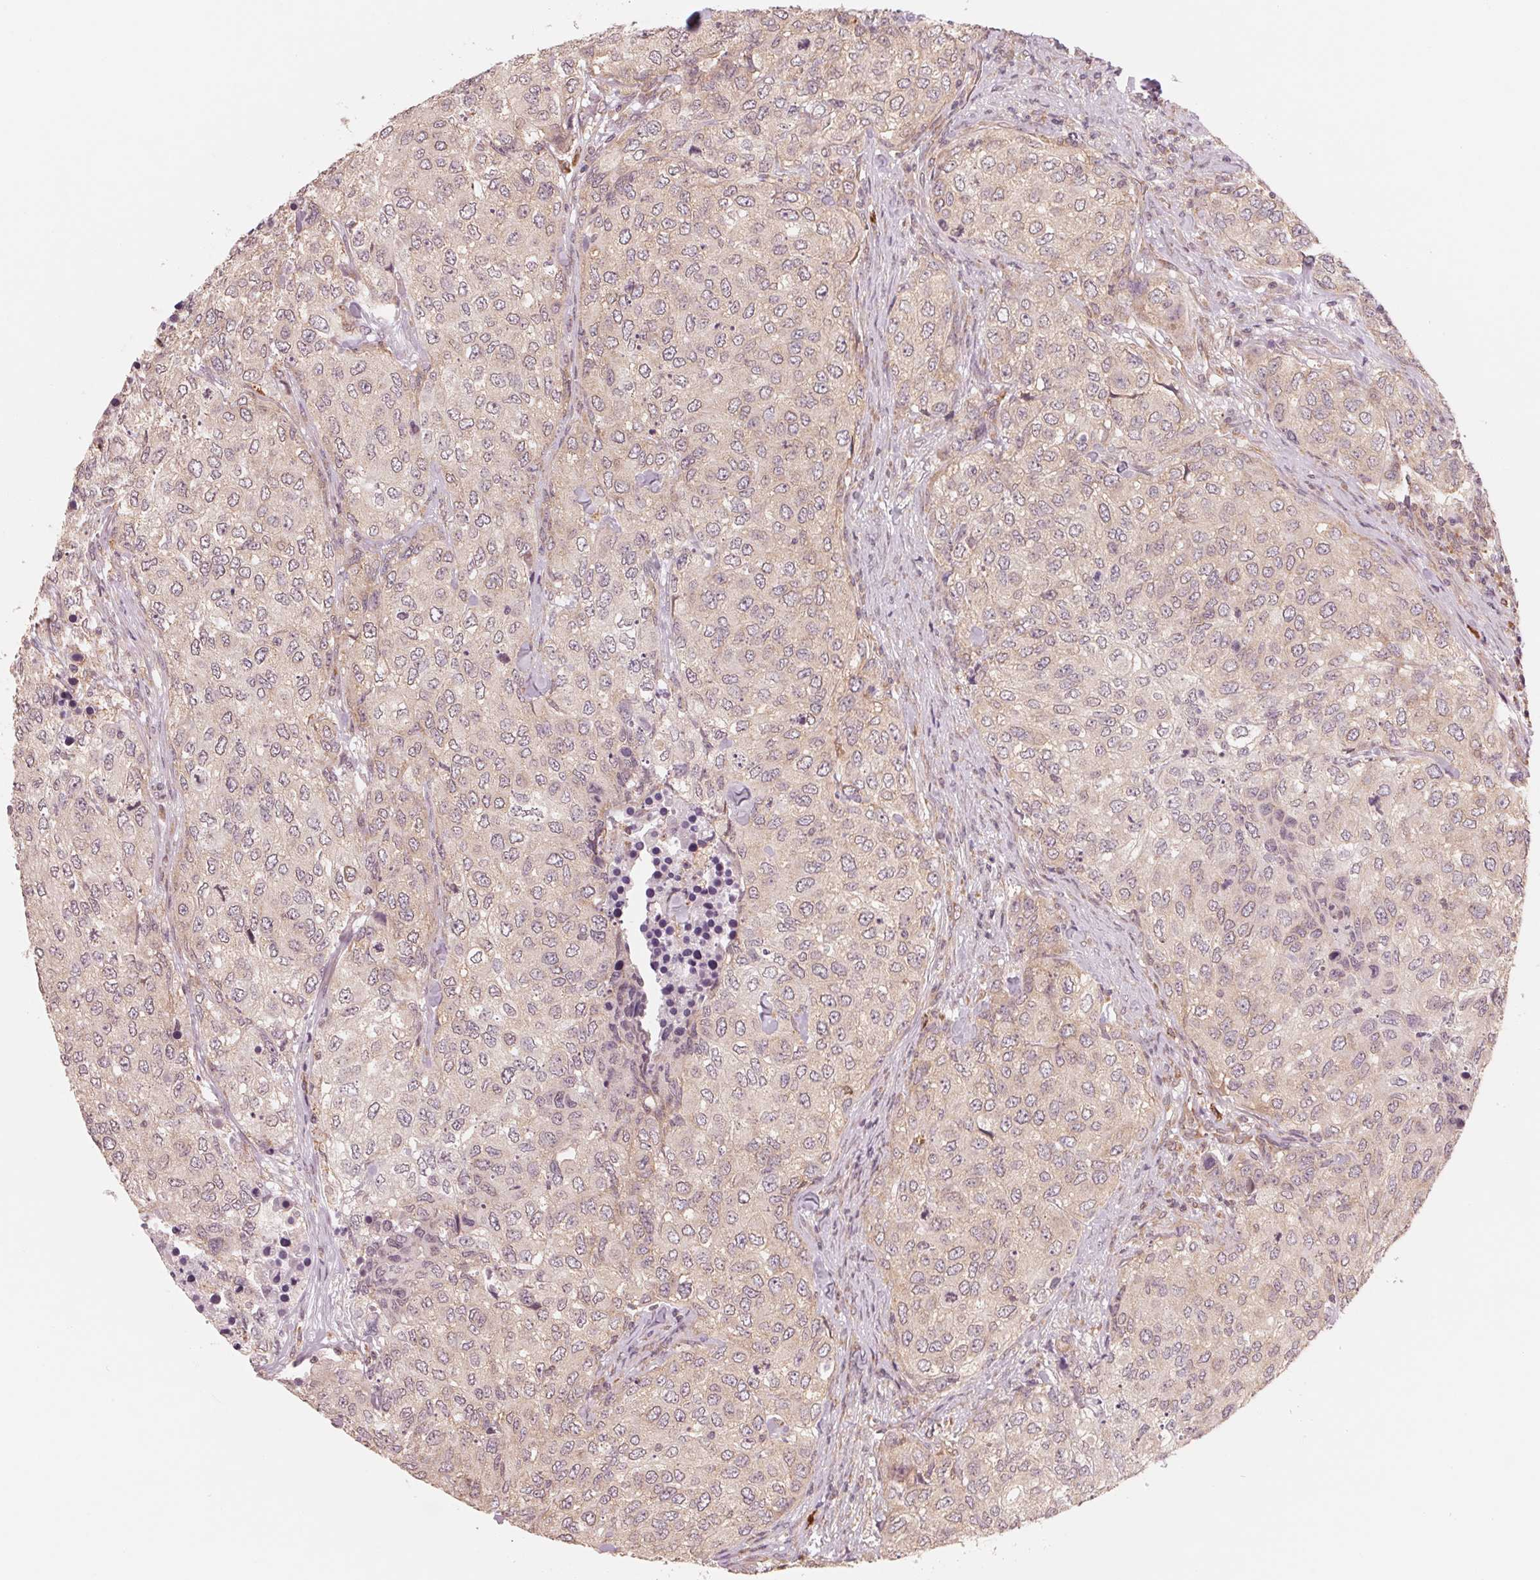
{"staining": {"intensity": "negative", "quantity": "none", "location": "none"}, "tissue": "urothelial cancer", "cell_type": "Tumor cells", "image_type": "cancer", "snomed": [{"axis": "morphology", "description": "Urothelial carcinoma, High grade"}, {"axis": "topography", "description": "Urinary bladder"}], "caption": "Tumor cells are negative for brown protein staining in urothelial cancer.", "gene": "GIGYF2", "patient": {"sex": "female", "age": 78}}